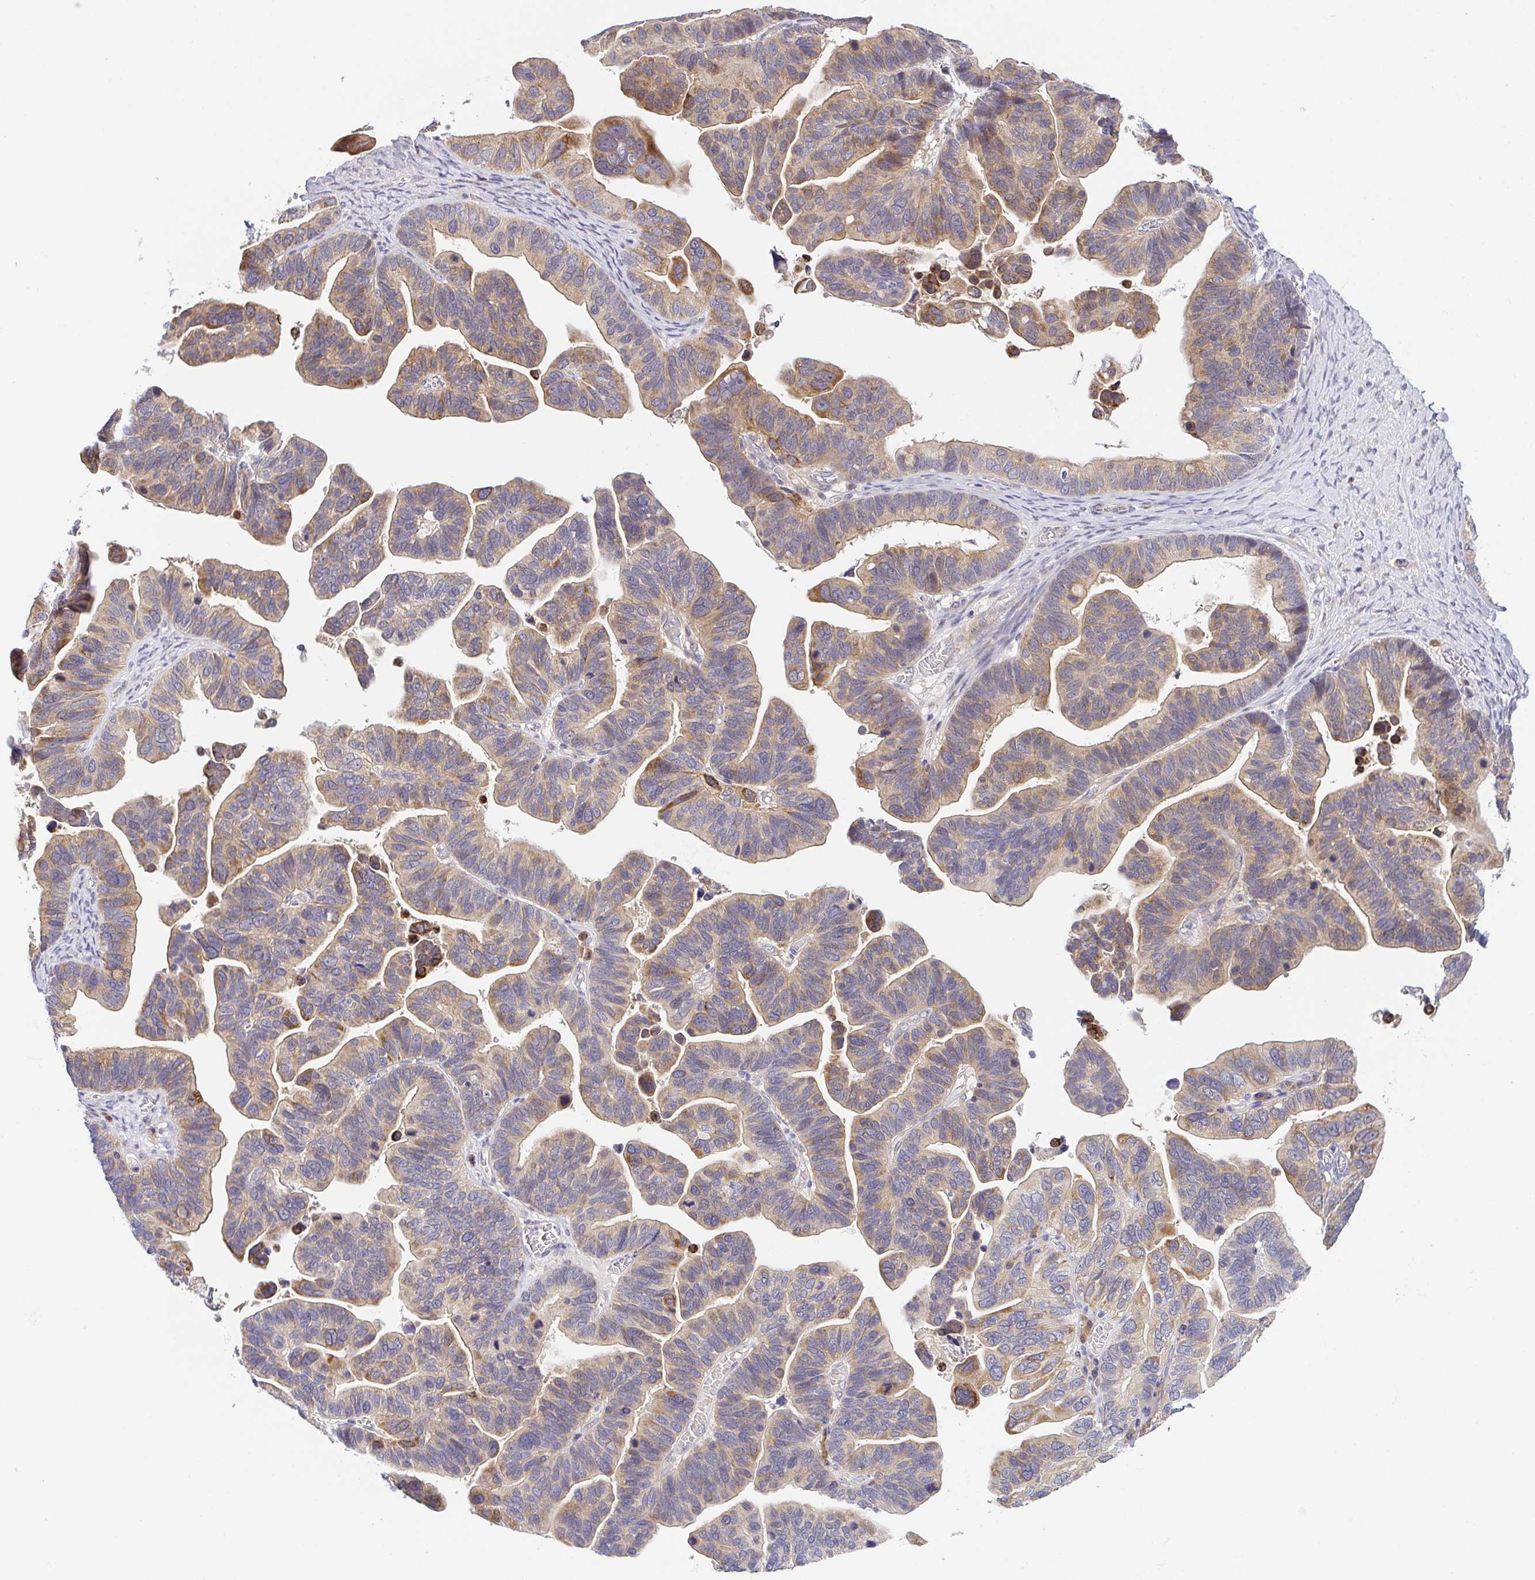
{"staining": {"intensity": "weak", "quantity": "25%-75%", "location": "cytoplasmic/membranous"}, "tissue": "ovarian cancer", "cell_type": "Tumor cells", "image_type": "cancer", "snomed": [{"axis": "morphology", "description": "Cystadenocarcinoma, serous, NOS"}, {"axis": "topography", "description": "Ovary"}], "caption": "A brown stain shows weak cytoplasmic/membranous expression of a protein in human ovarian cancer (serous cystadenocarcinoma) tumor cells.", "gene": "BCL2L1", "patient": {"sex": "female", "age": 56}}